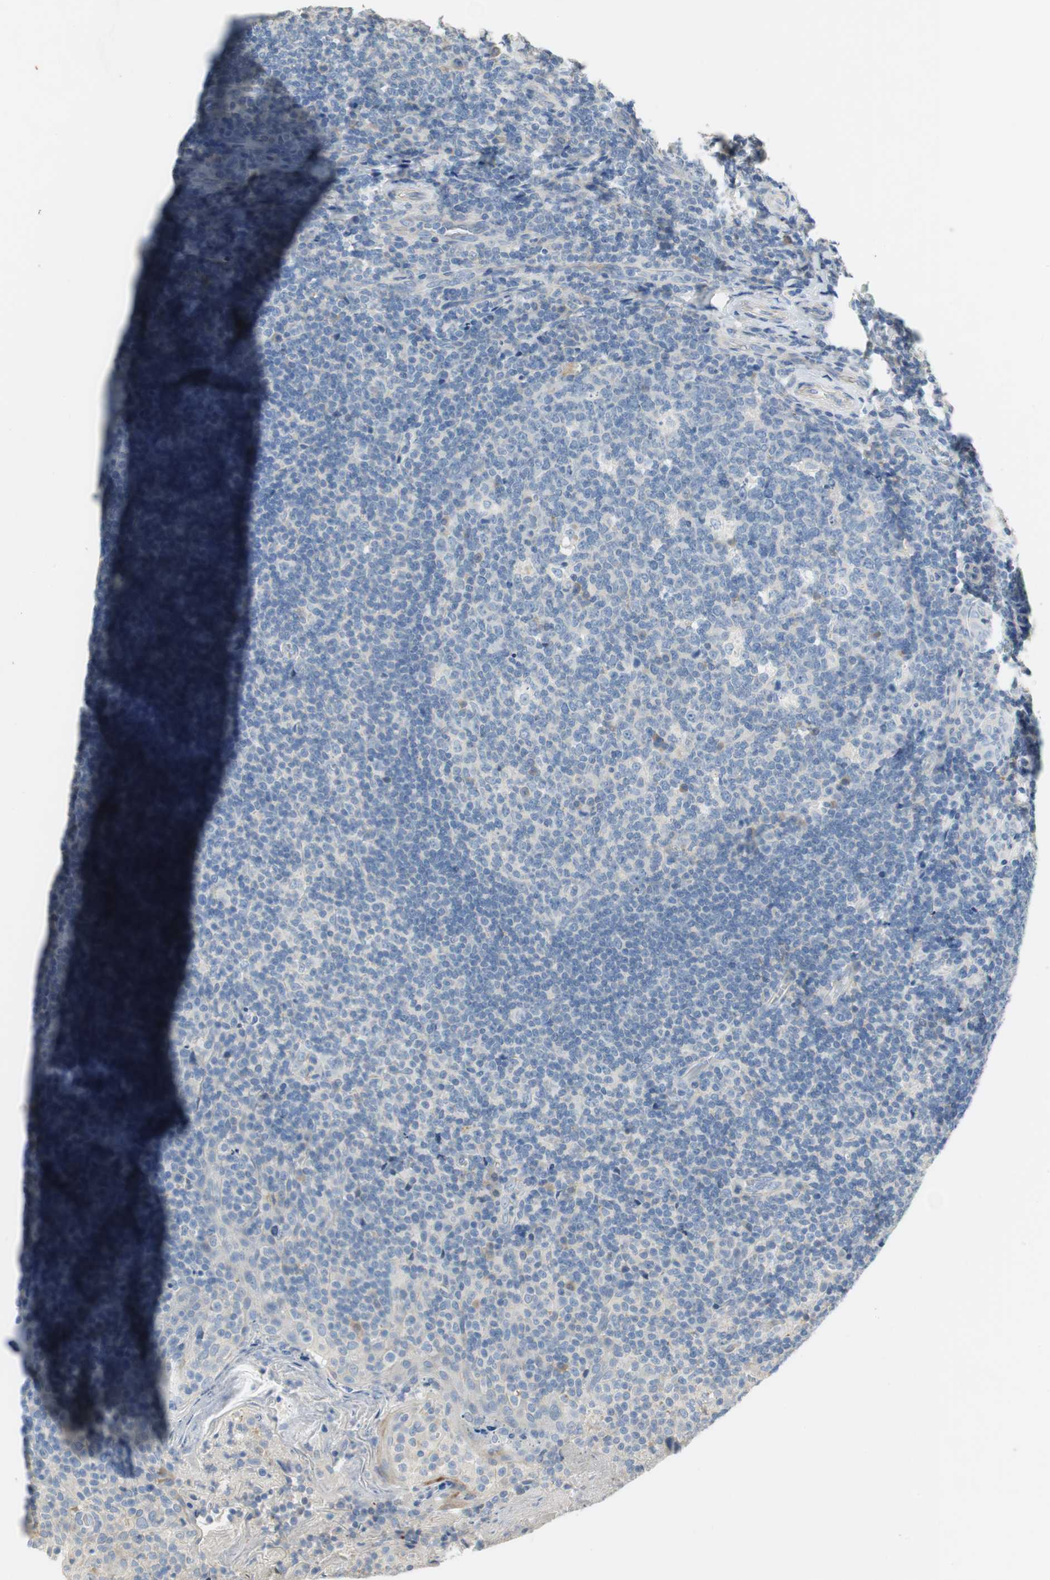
{"staining": {"intensity": "negative", "quantity": "none", "location": "none"}, "tissue": "tonsil", "cell_type": "Germinal center cells", "image_type": "normal", "snomed": [{"axis": "morphology", "description": "Normal tissue, NOS"}, {"axis": "topography", "description": "Tonsil"}], "caption": "This is an immunohistochemistry (IHC) photomicrograph of benign human tonsil. There is no staining in germinal center cells.", "gene": "CCM2L", "patient": {"sex": "male", "age": 17}}